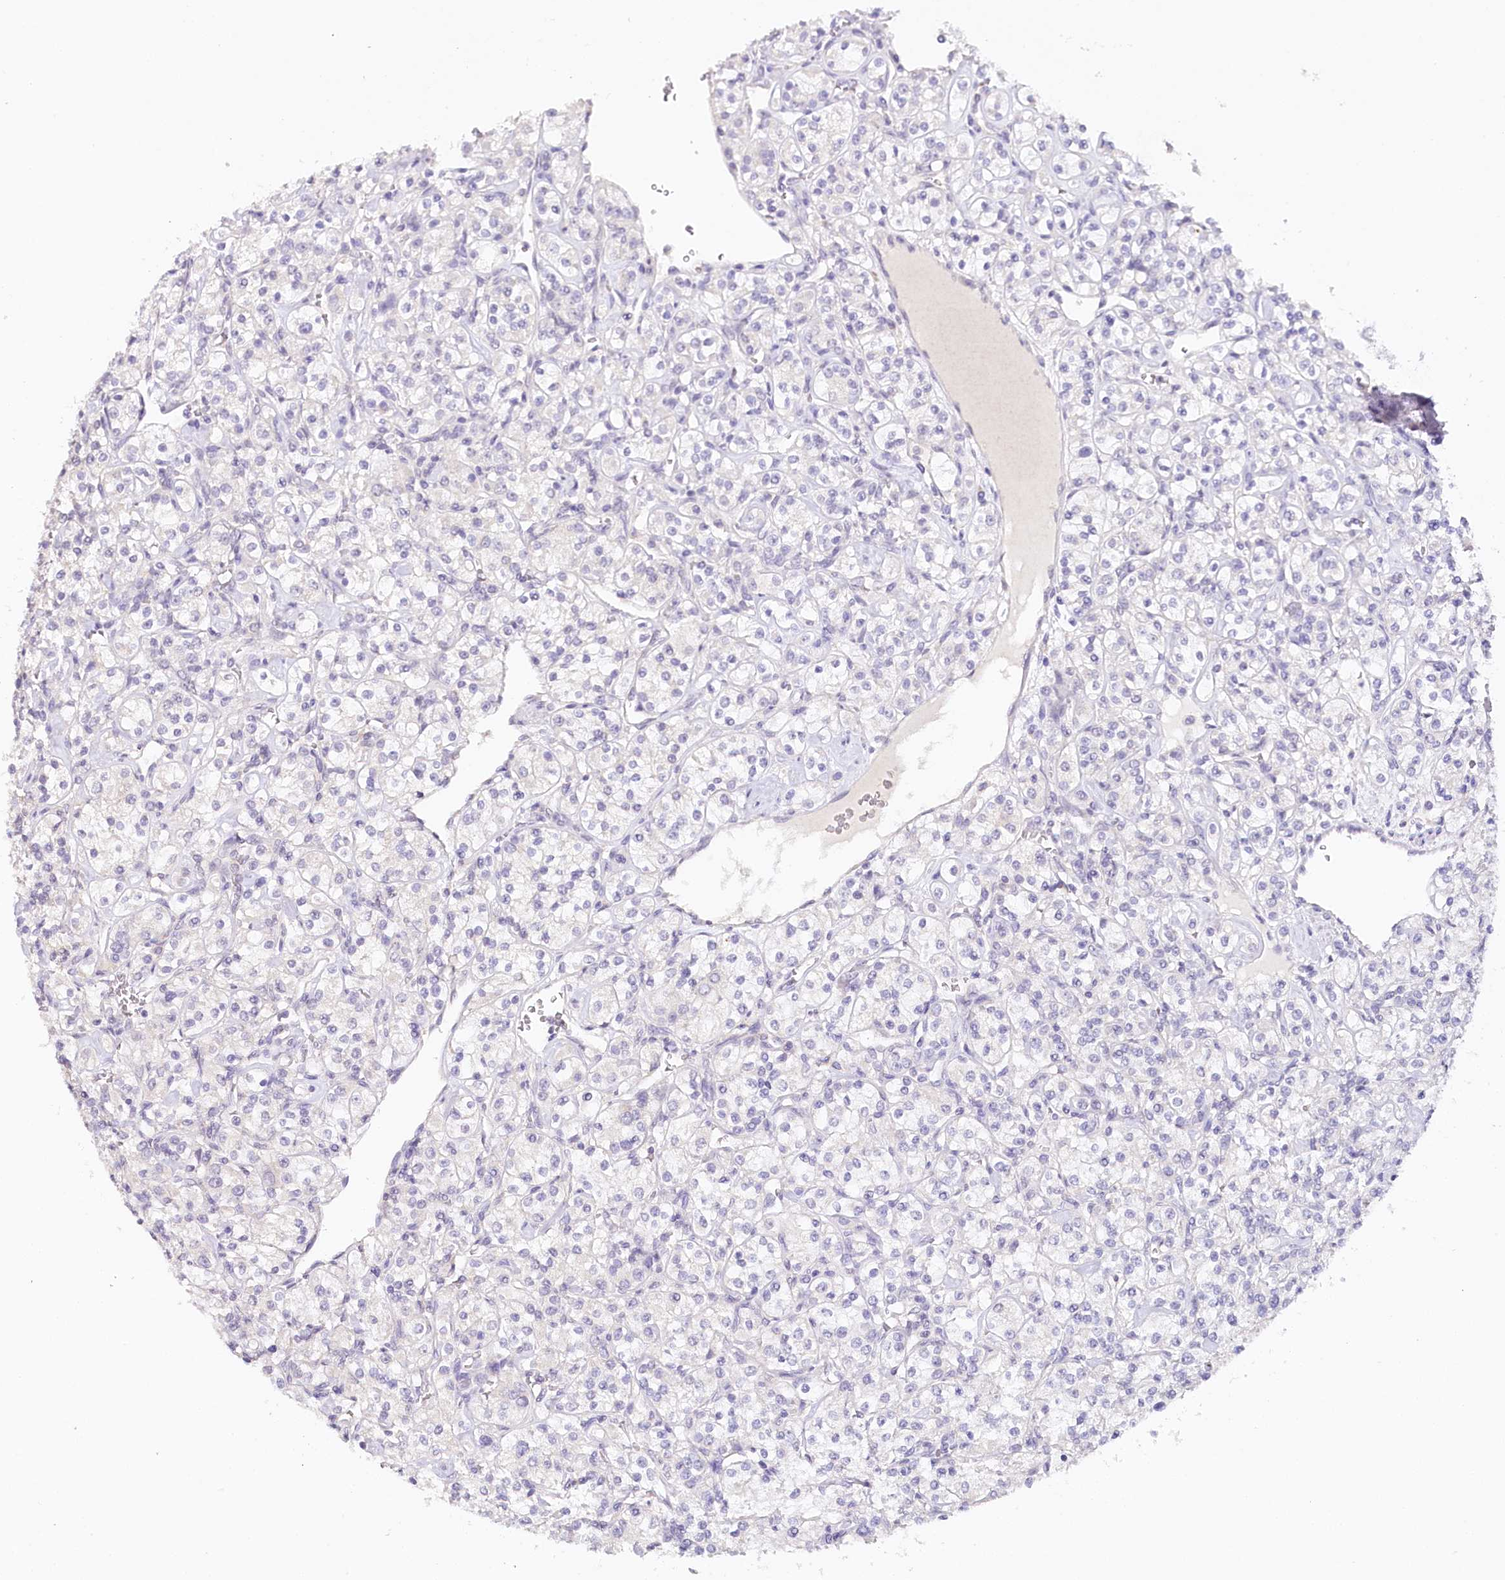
{"staining": {"intensity": "negative", "quantity": "none", "location": "none"}, "tissue": "renal cancer", "cell_type": "Tumor cells", "image_type": "cancer", "snomed": [{"axis": "morphology", "description": "Adenocarcinoma, NOS"}, {"axis": "topography", "description": "Kidney"}], "caption": "IHC of human adenocarcinoma (renal) exhibits no staining in tumor cells.", "gene": "TP53", "patient": {"sex": "male", "age": 77}}